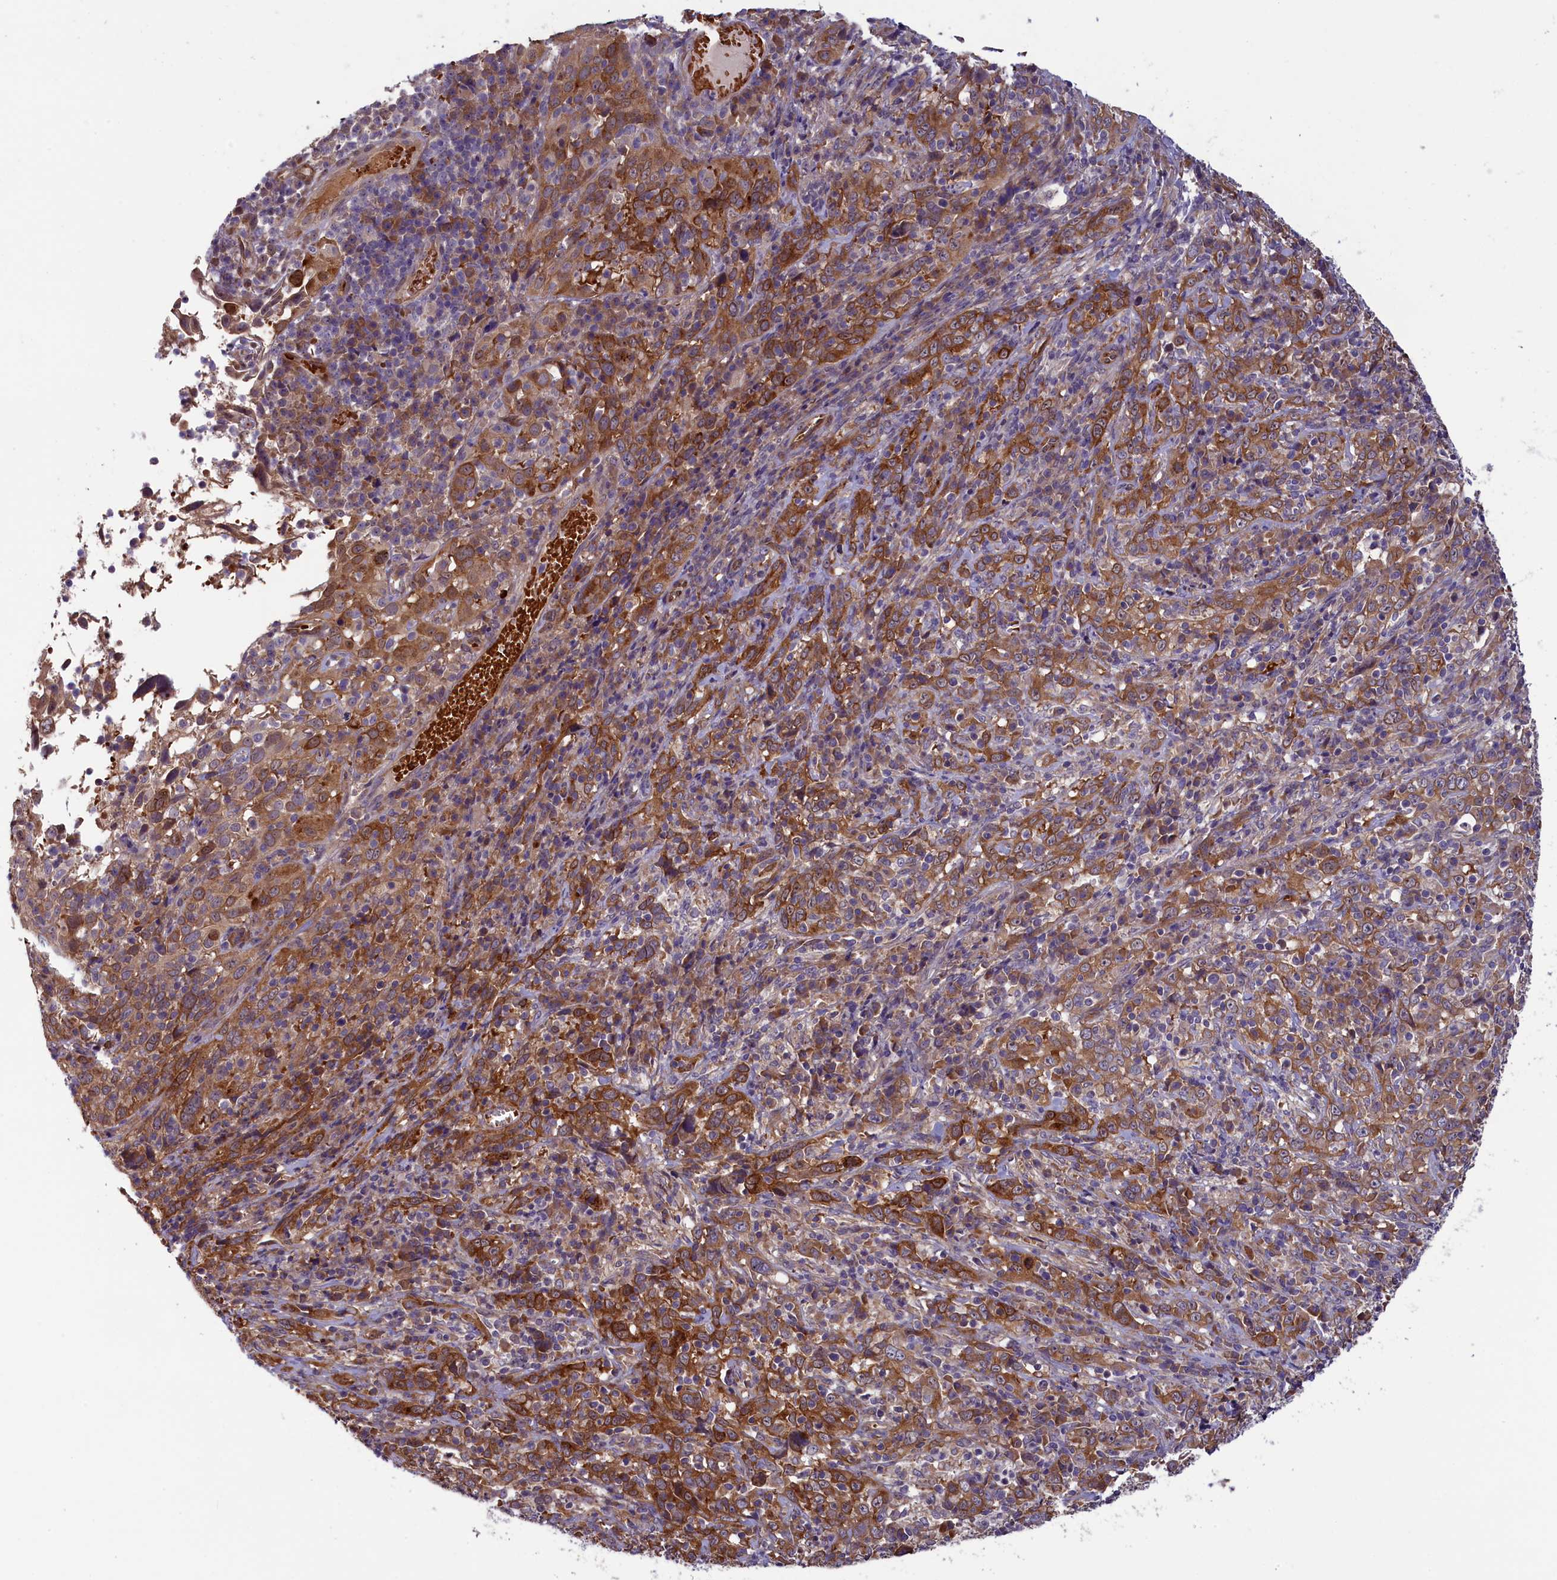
{"staining": {"intensity": "moderate", "quantity": ">75%", "location": "cytoplasmic/membranous"}, "tissue": "cervical cancer", "cell_type": "Tumor cells", "image_type": "cancer", "snomed": [{"axis": "morphology", "description": "Squamous cell carcinoma, NOS"}, {"axis": "topography", "description": "Cervix"}], "caption": "DAB (3,3'-diaminobenzidine) immunohistochemical staining of cervical squamous cell carcinoma displays moderate cytoplasmic/membranous protein expression in approximately >75% of tumor cells.", "gene": "CCDC9B", "patient": {"sex": "female", "age": 46}}